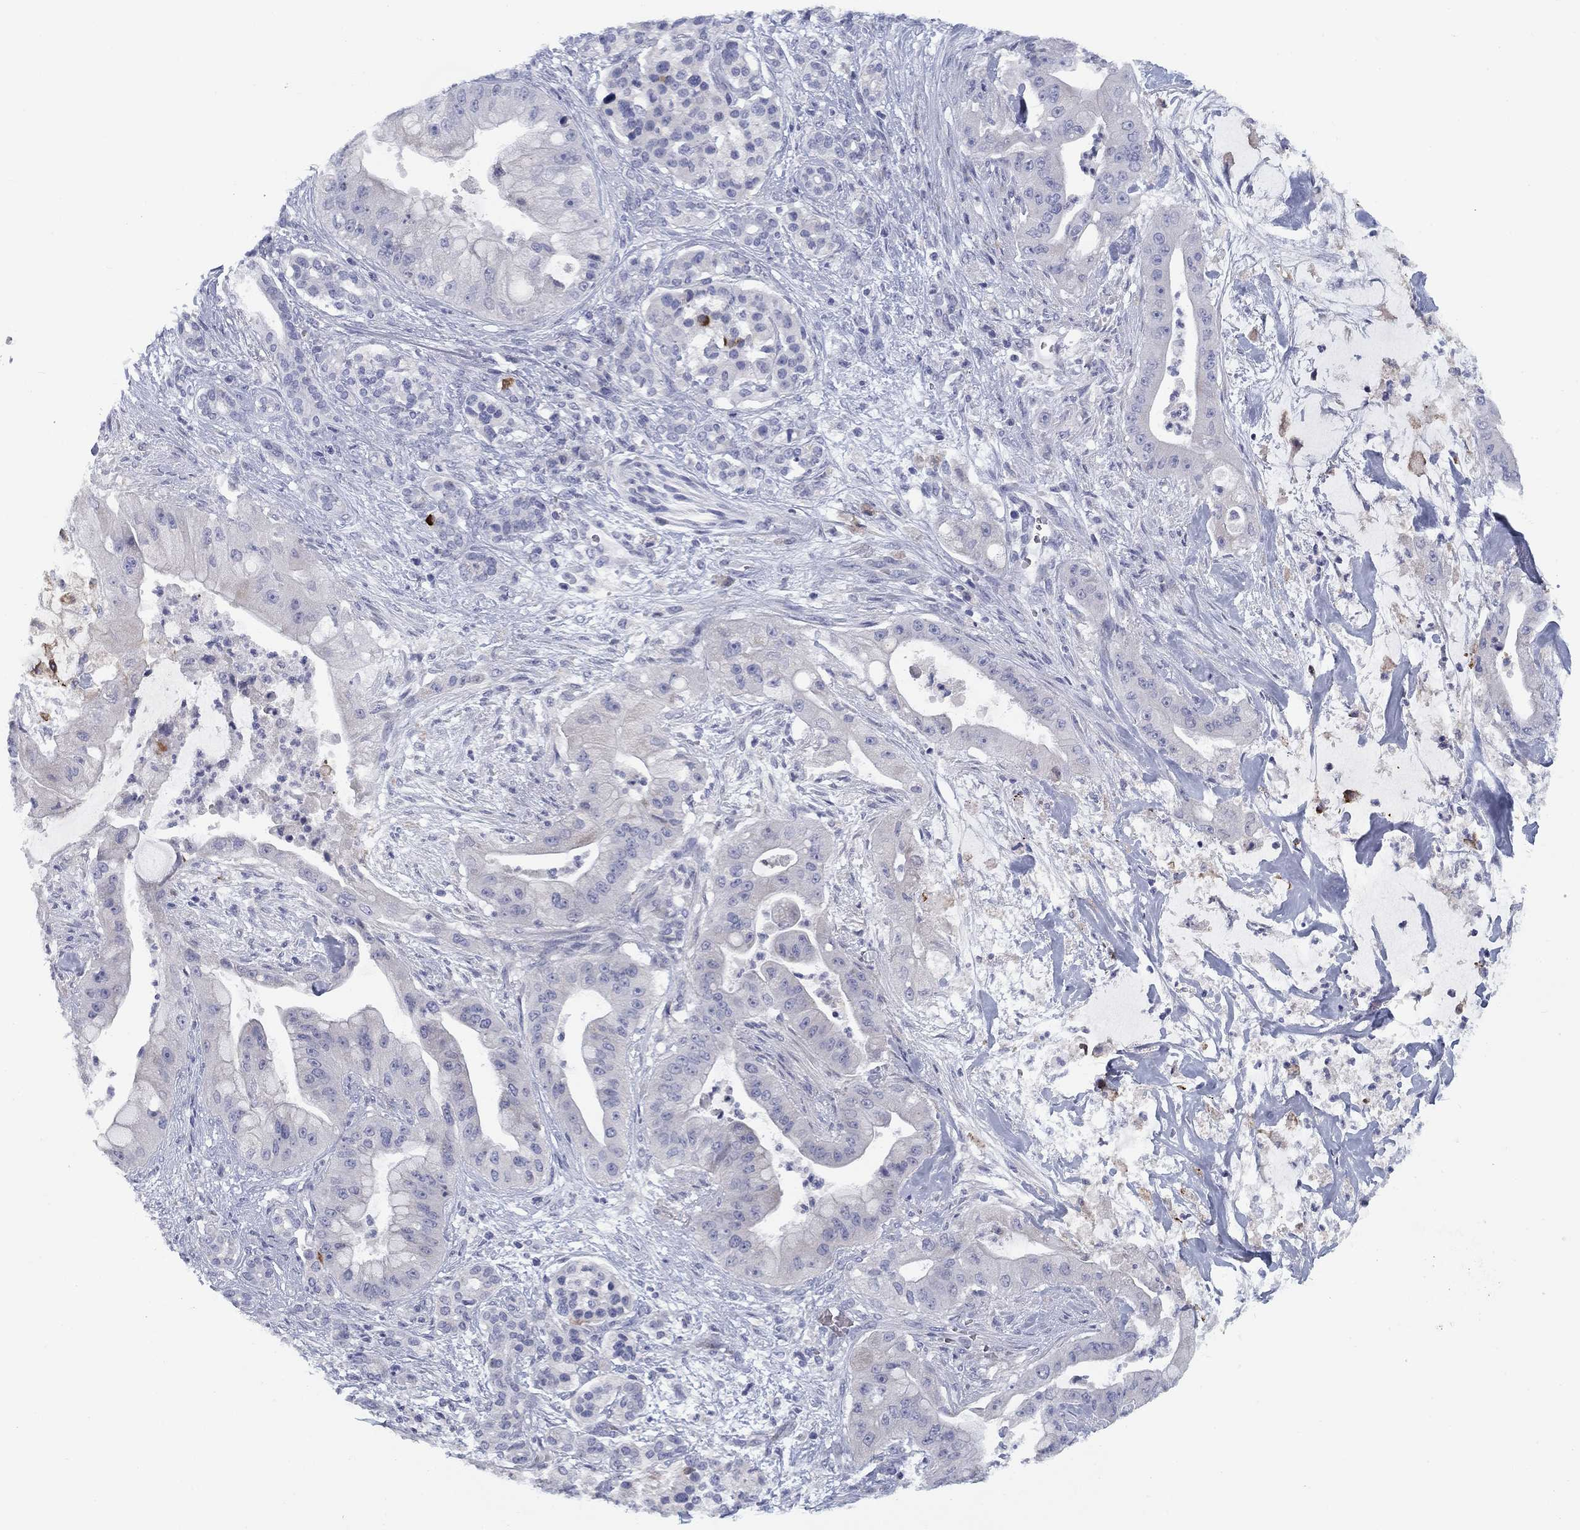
{"staining": {"intensity": "negative", "quantity": "none", "location": "none"}, "tissue": "pancreatic cancer", "cell_type": "Tumor cells", "image_type": "cancer", "snomed": [{"axis": "morphology", "description": "Normal tissue, NOS"}, {"axis": "morphology", "description": "Inflammation, NOS"}, {"axis": "morphology", "description": "Adenocarcinoma, NOS"}, {"axis": "topography", "description": "Pancreas"}], "caption": "An image of human pancreatic cancer is negative for staining in tumor cells. (DAB IHC, high magnification).", "gene": "CALB1", "patient": {"sex": "male", "age": 57}}